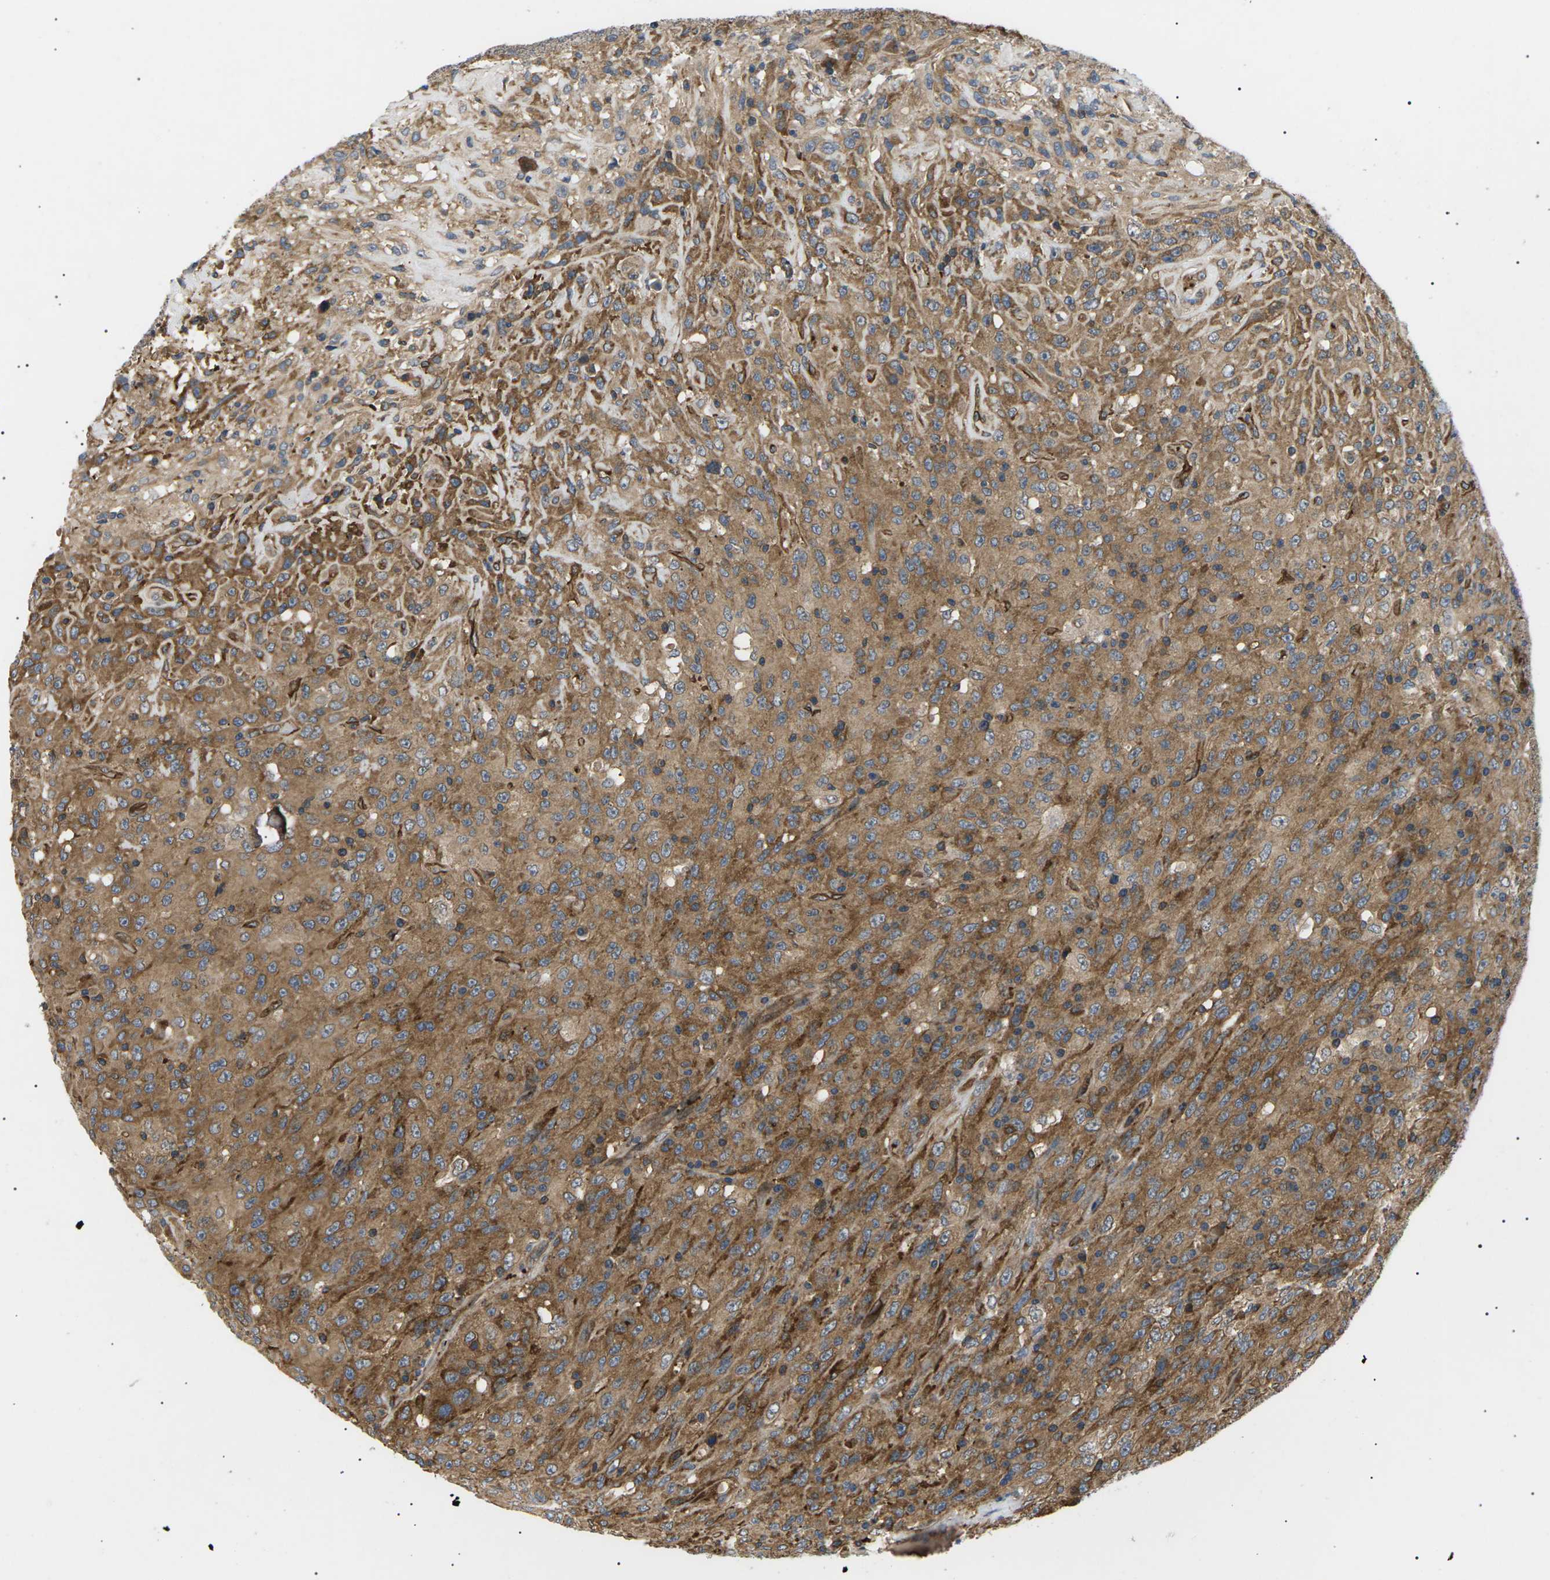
{"staining": {"intensity": "moderate", "quantity": ">75%", "location": "cytoplasmic/membranous"}, "tissue": "urothelial cancer", "cell_type": "Tumor cells", "image_type": "cancer", "snomed": [{"axis": "morphology", "description": "Urothelial carcinoma, High grade"}, {"axis": "topography", "description": "Urinary bladder"}], "caption": "Urothelial carcinoma (high-grade) stained with a brown dye reveals moderate cytoplasmic/membranous positive staining in about >75% of tumor cells.", "gene": "TMTC4", "patient": {"sex": "male", "age": 66}}